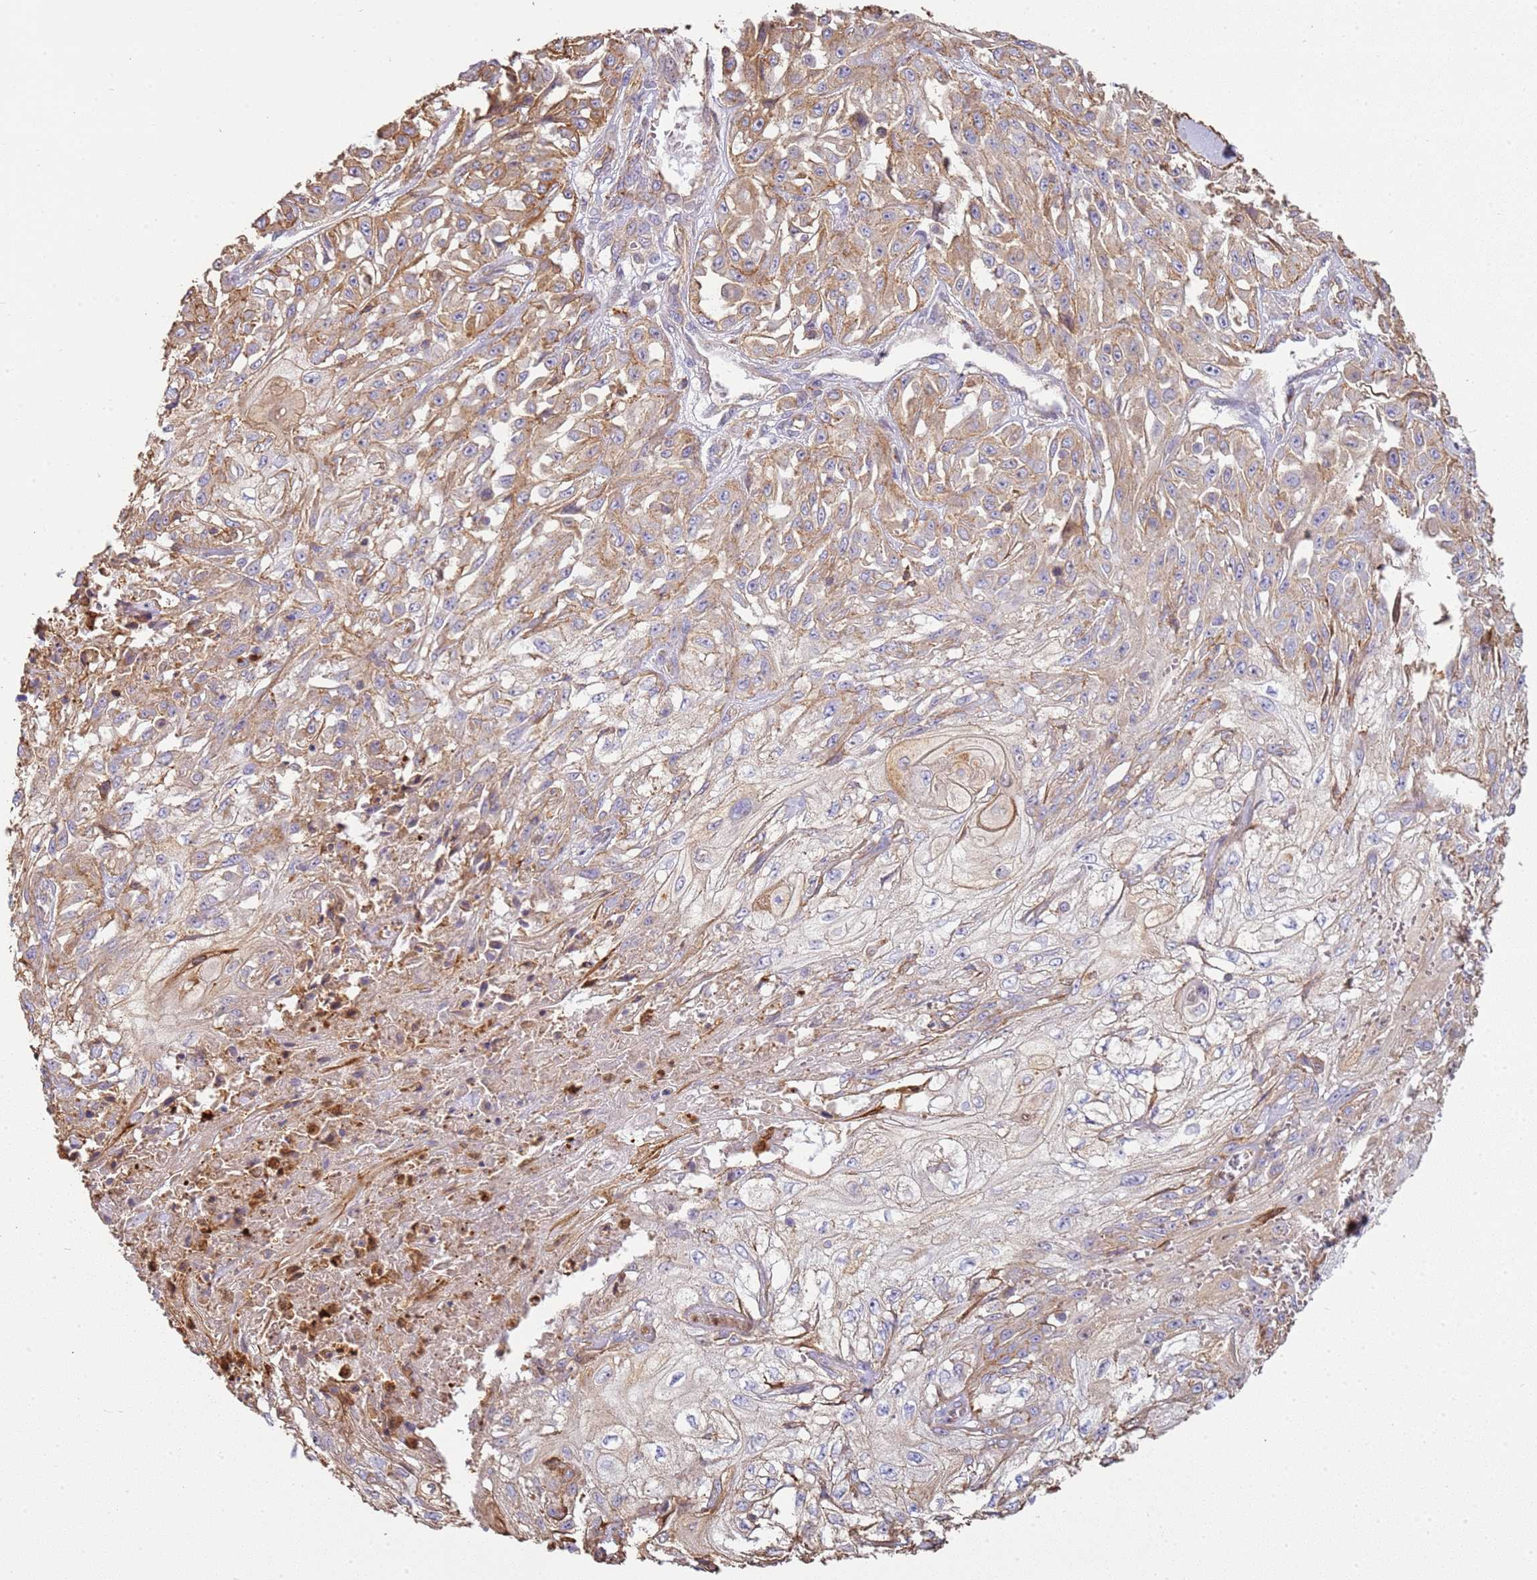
{"staining": {"intensity": "weak", "quantity": "25%-75%", "location": "cytoplasmic/membranous"}, "tissue": "skin cancer", "cell_type": "Tumor cells", "image_type": "cancer", "snomed": [{"axis": "morphology", "description": "Squamous cell carcinoma, NOS"}, {"axis": "morphology", "description": "Squamous cell carcinoma, metastatic, NOS"}, {"axis": "topography", "description": "Skin"}, {"axis": "topography", "description": "Lymph node"}], "caption": "Weak cytoplasmic/membranous staining for a protein is appreciated in approximately 25%-75% of tumor cells of skin cancer (squamous cell carcinoma) using immunohistochemistry (IHC).", "gene": "NDUFAF4", "patient": {"sex": "male", "age": 75}}